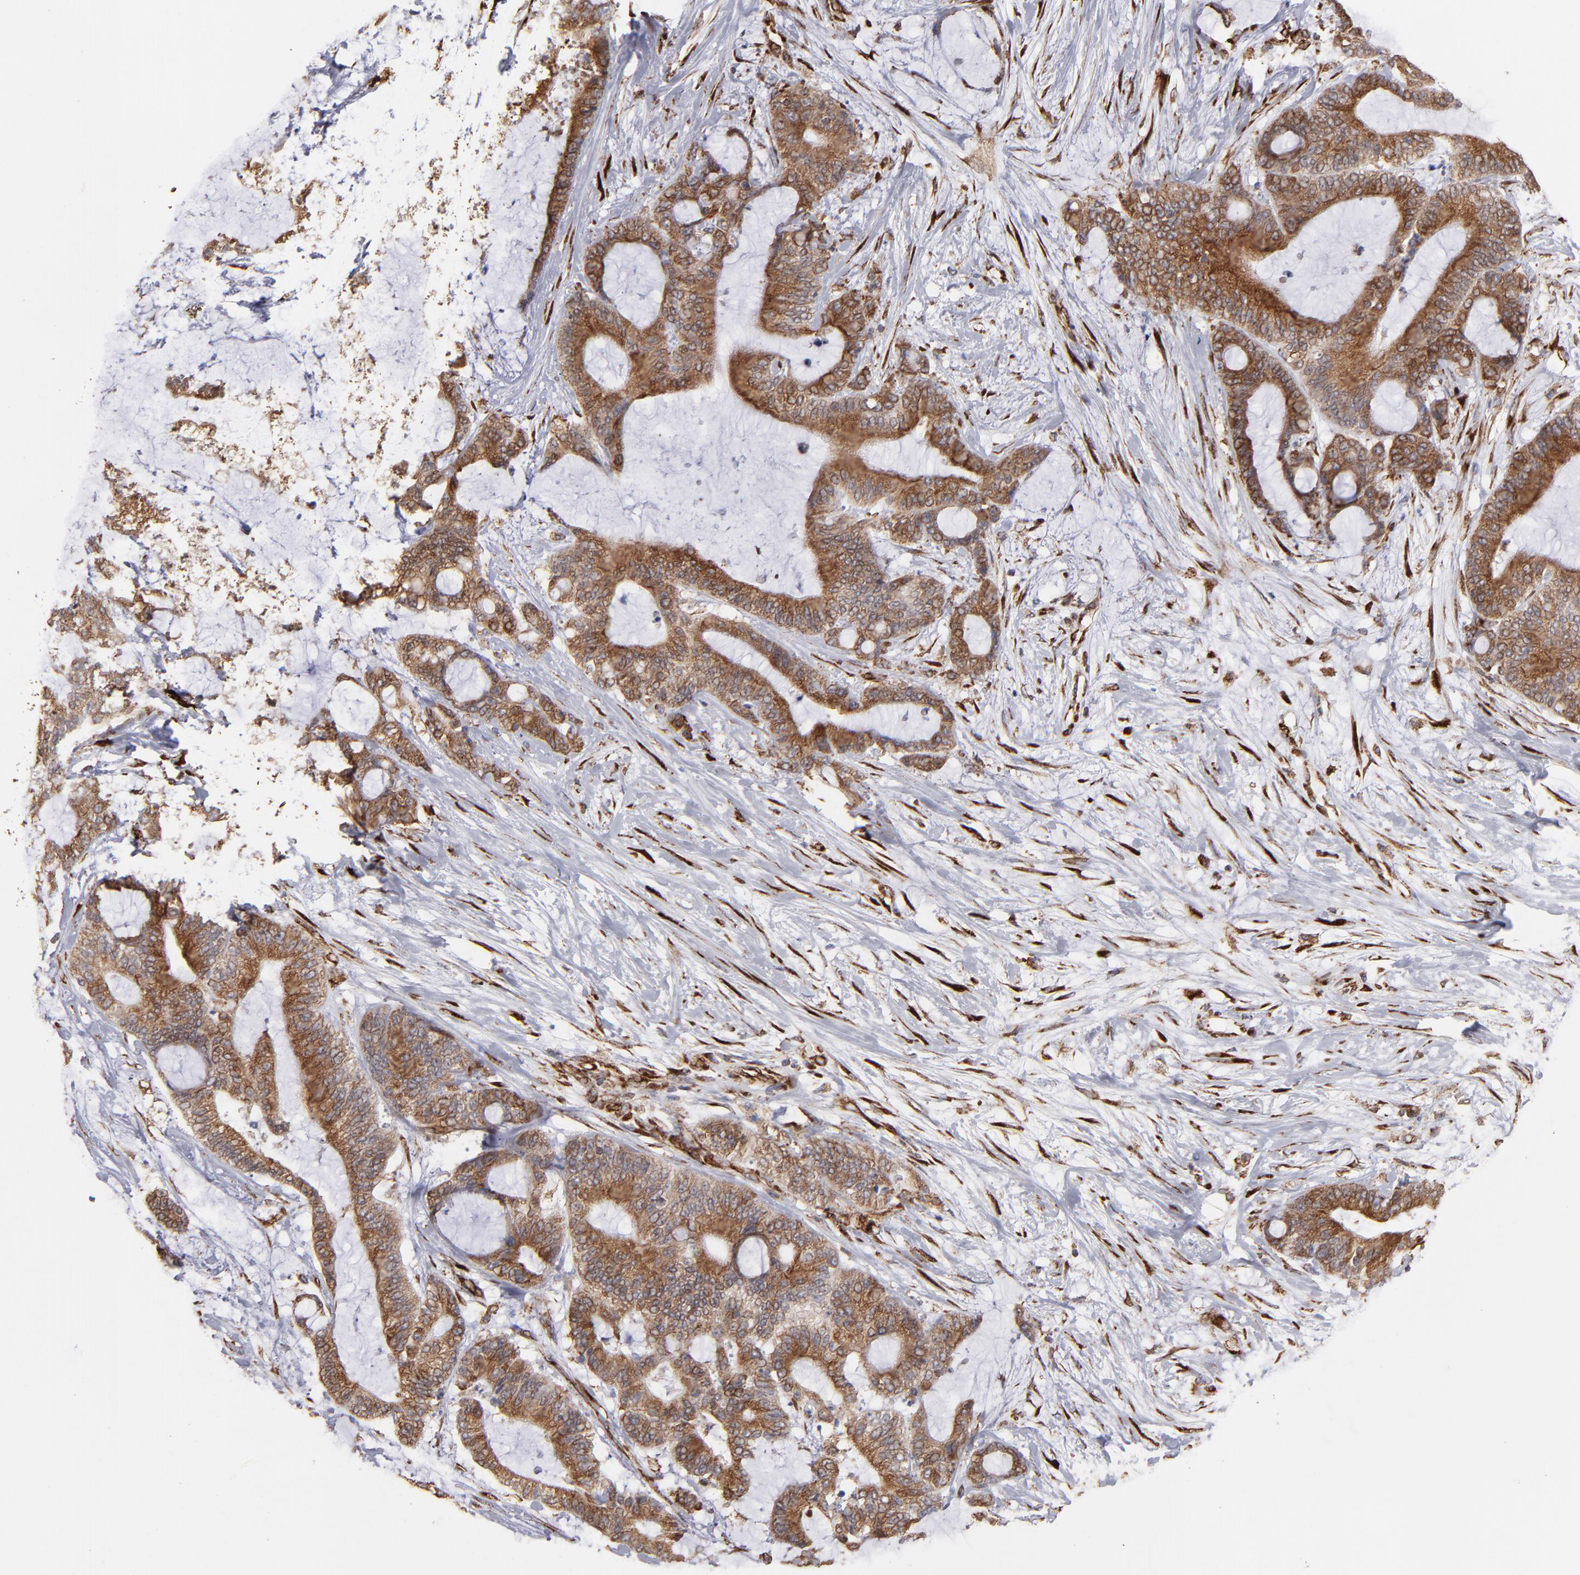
{"staining": {"intensity": "moderate", "quantity": ">75%", "location": "cytoplasmic/membranous"}, "tissue": "liver cancer", "cell_type": "Tumor cells", "image_type": "cancer", "snomed": [{"axis": "morphology", "description": "Cholangiocarcinoma"}, {"axis": "topography", "description": "Liver"}], "caption": "Liver cancer stained with a protein marker reveals moderate staining in tumor cells.", "gene": "KTN1", "patient": {"sex": "female", "age": 73}}